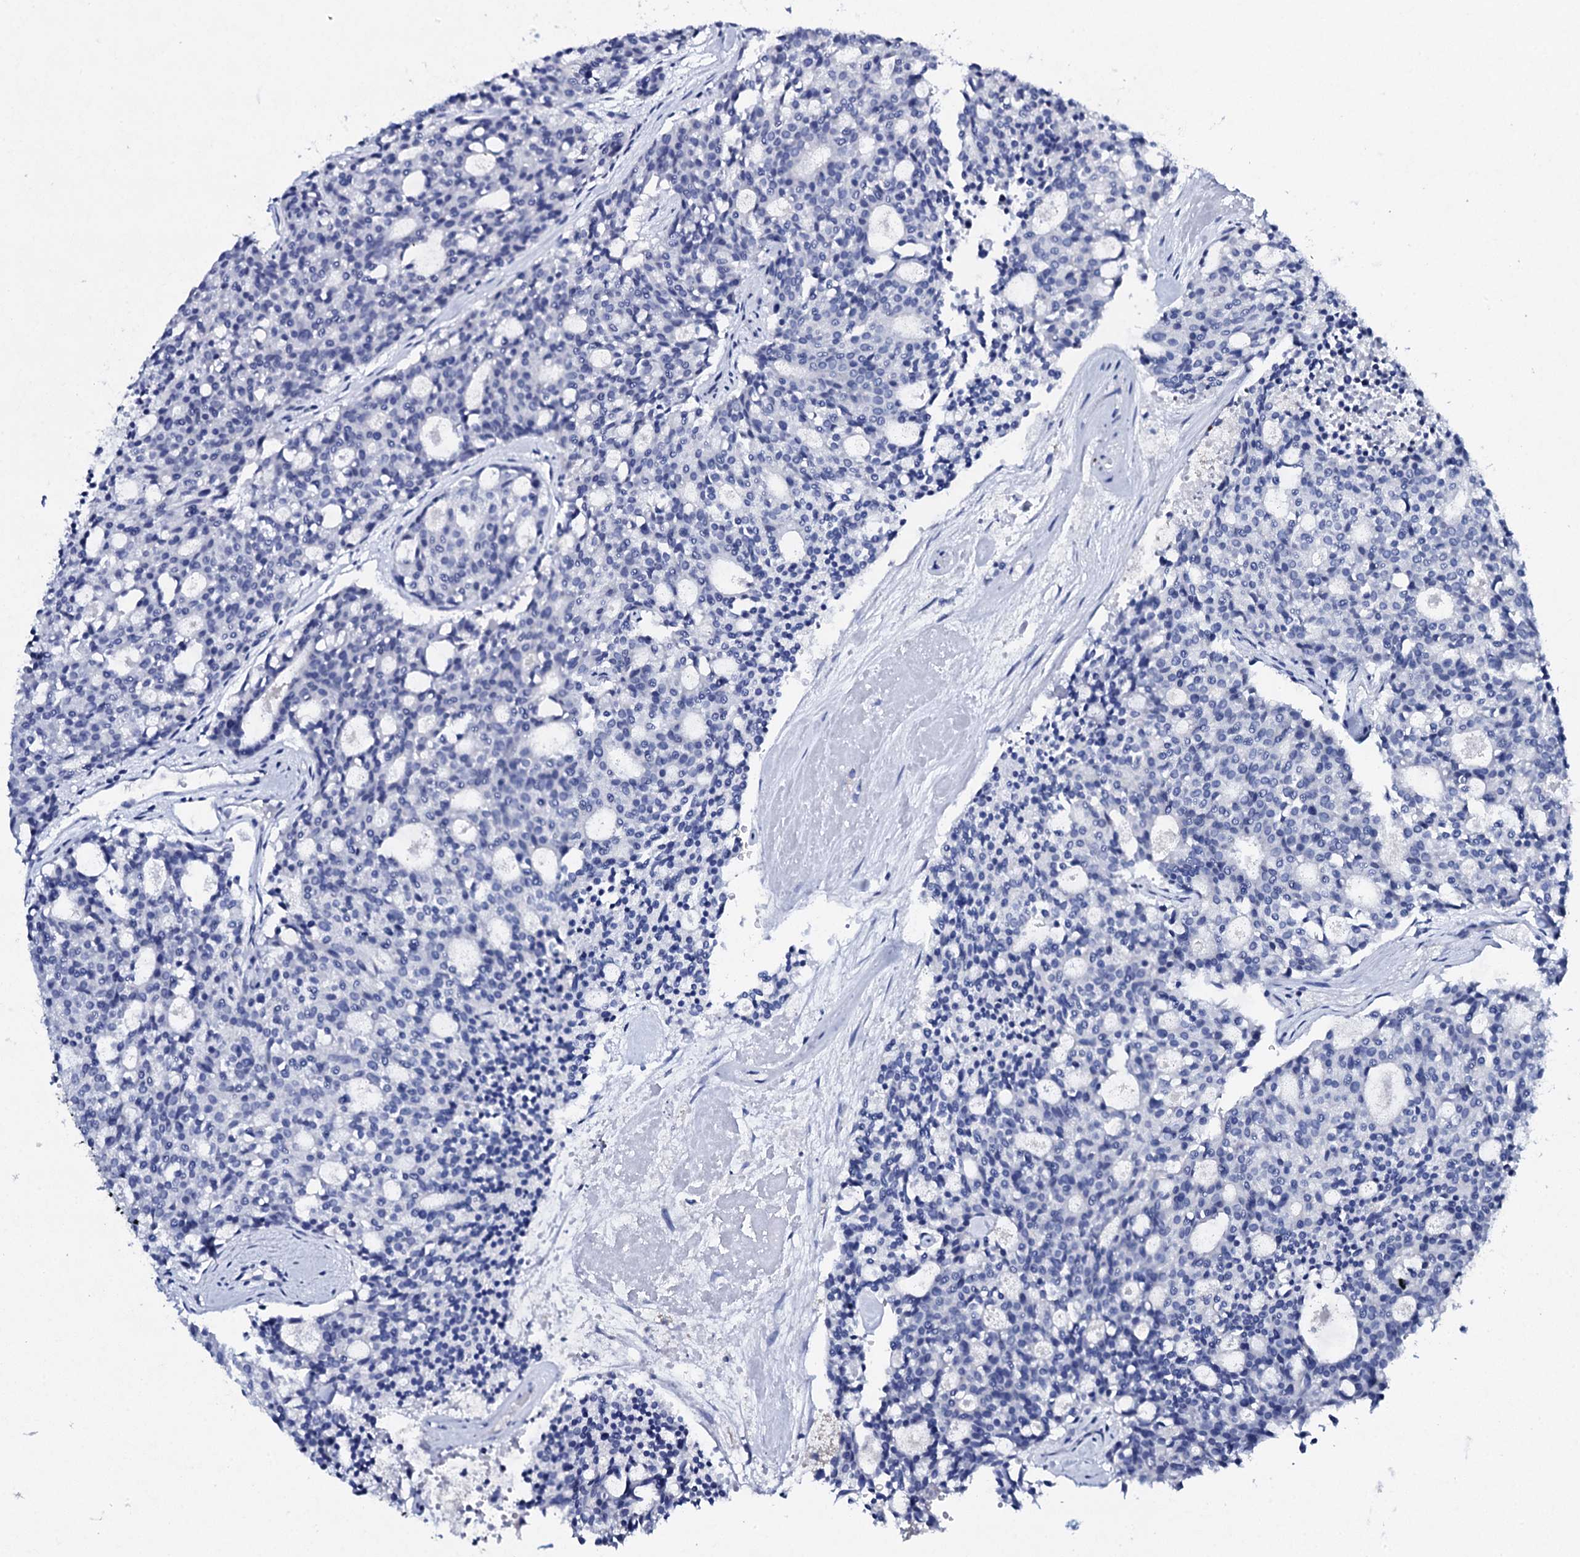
{"staining": {"intensity": "negative", "quantity": "none", "location": "none"}, "tissue": "carcinoid", "cell_type": "Tumor cells", "image_type": "cancer", "snomed": [{"axis": "morphology", "description": "Carcinoid, malignant, NOS"}, {"axis": "topography", "description": "Pancreas"}], "caption": "This photomicrograph is of carcinoid stained with IHC to label a protein in brown with the nuclei are counter-stained blue. There is no staining in tumor cells.", "gene": "FBXL16", "patient": {"sex": "female", "age": 54}}